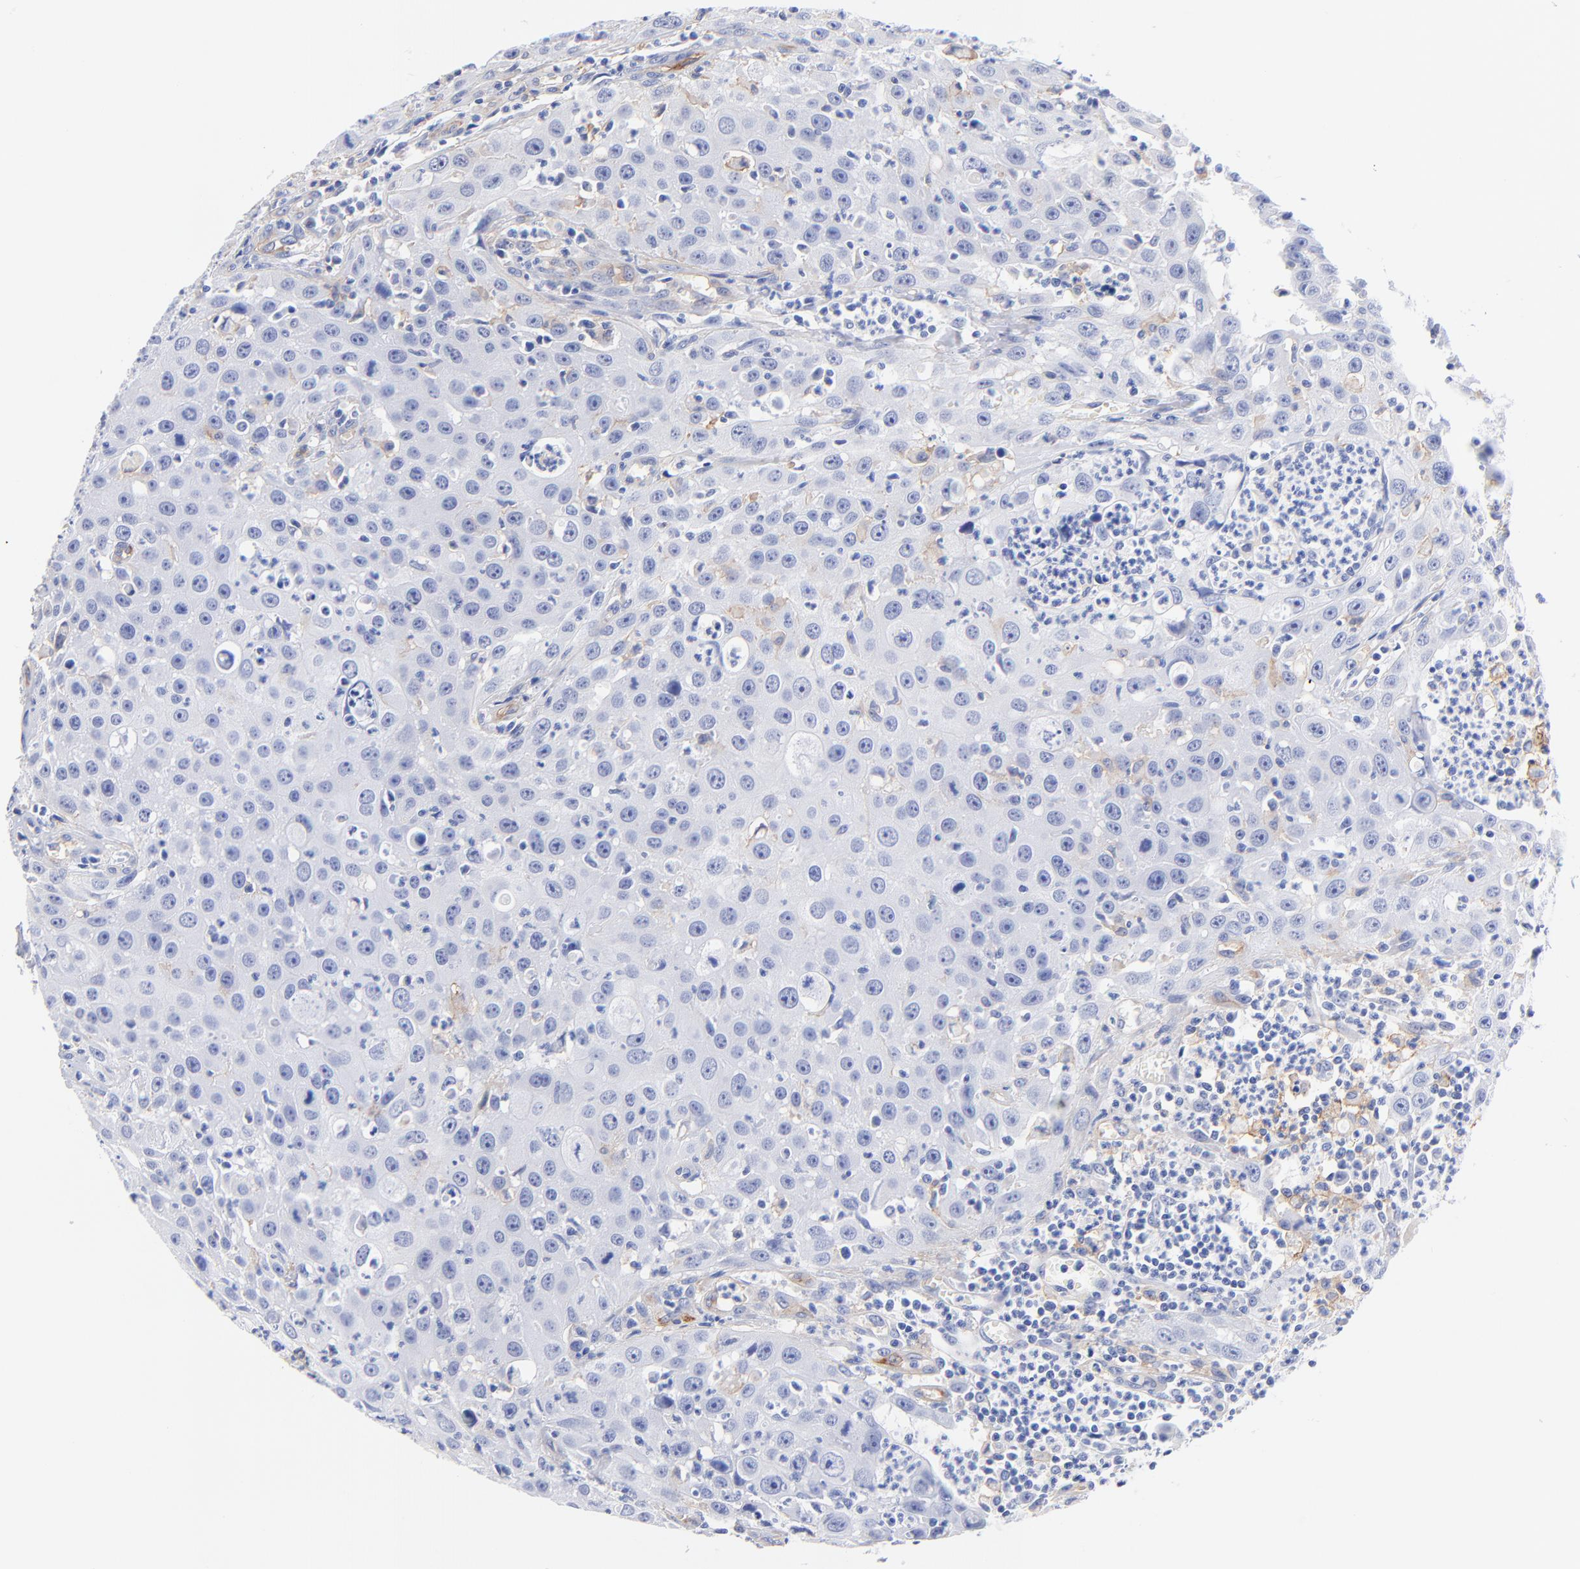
{"staining": {"intensity": "negative", "quantity": "none", "location": "none"}, "tissue": "urothelial cancer", "cell_type": "Tumor cells", "image_type": "cancer", "snomed": [{"axis": "morphology", "description": "Urothelial carcinoma, High grade"}, {"axis": "topography", "description": "Urinary bladder"}], "caption": "A high-resolution photomicrograph shows IHC staining of high-grade urothelial carcinoma, which demonstrates no significant staining in tumor cells.", "gene": "SLC44A2", "patient": {"sex": "male", "age": 66}}